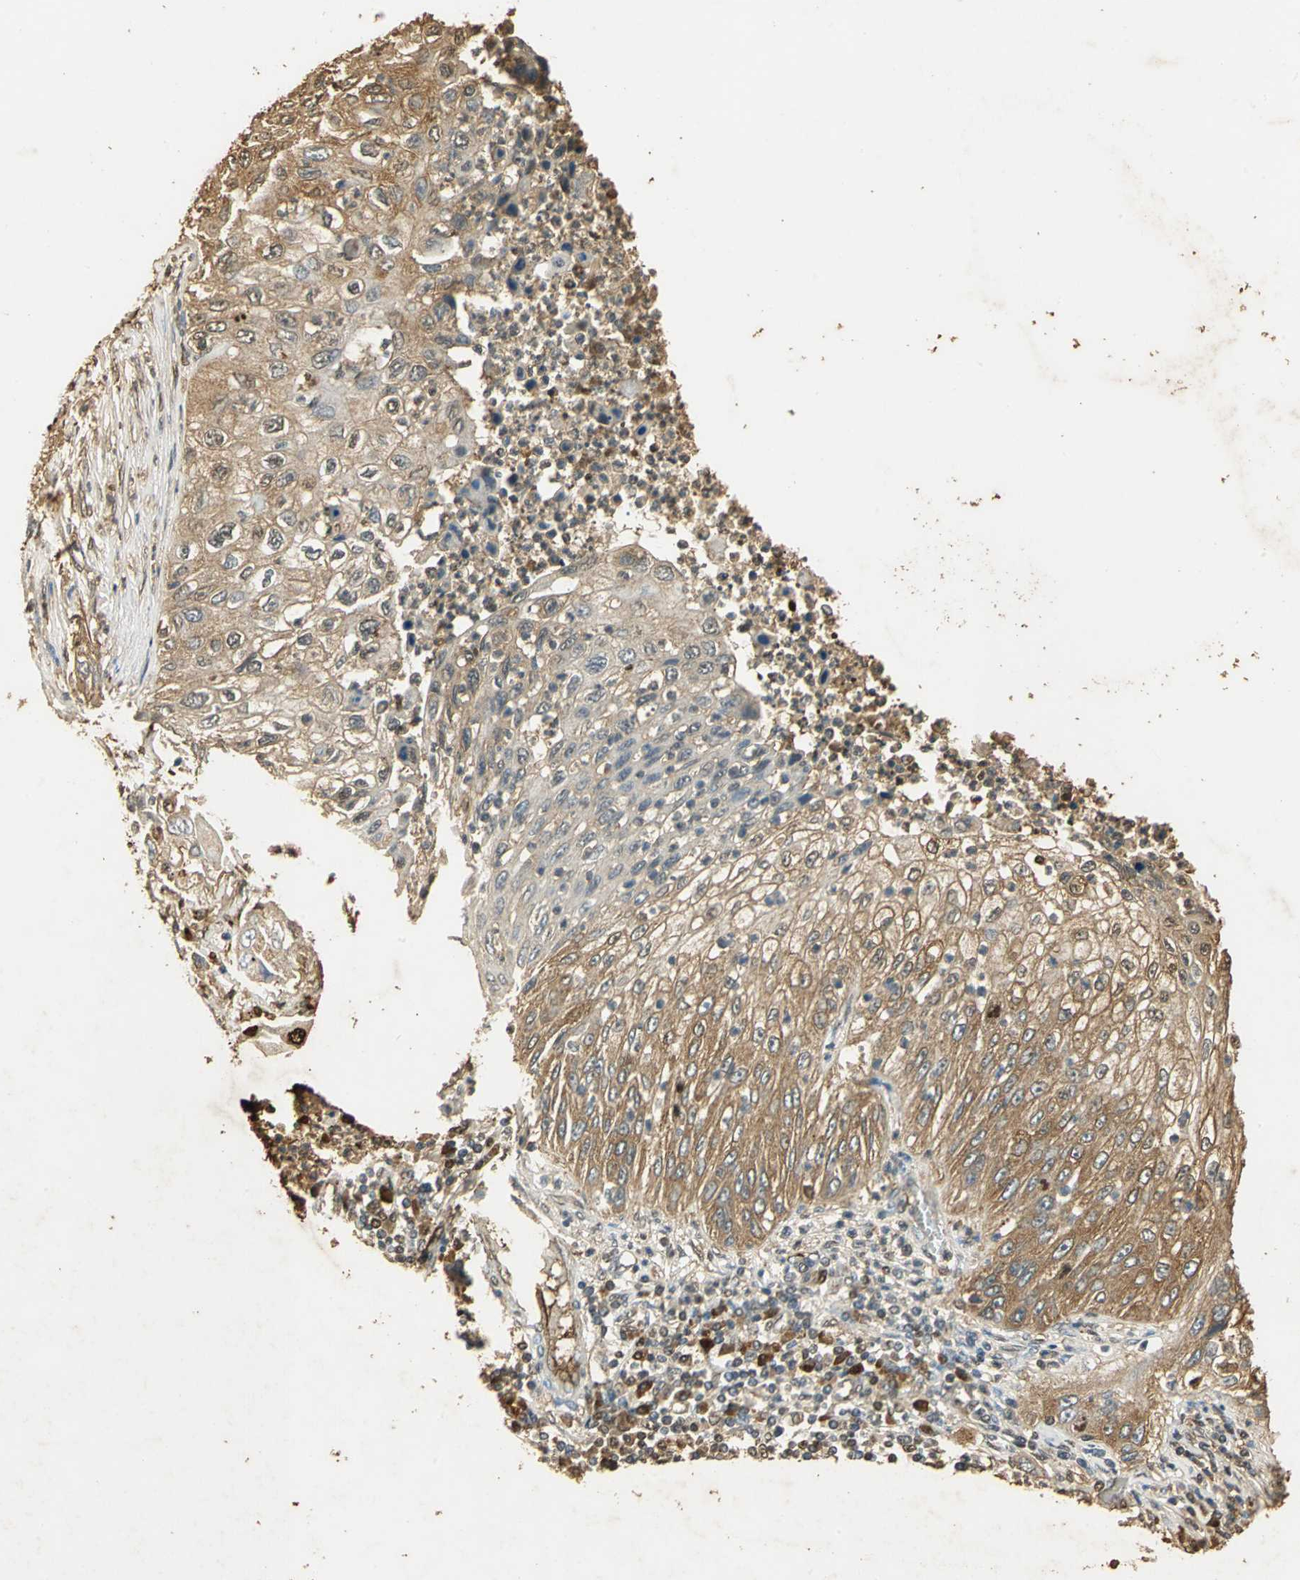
{"staining": {"intensity": "moderate", "quantity": ">75%", "location": "cytoplasmic/membranous"}, "tissue": "lung cancer", "cell_type": "Tumor cells", "image_type": "cancer", "snomed": [{"axis": "morphology", "description": "Inflammation, NOS"}, {"axis": "morphology", "description": "Squamous cell carcinoma, NOS"}, {"axis": "topography", "description": "Lymph node"}, {"axis": "topography", "description": "Soft tissue"}, {"axis": "topography", "description": "Lung"}], "caption": "Protein analysis of lung cancer tissue shows moderate cytoplasmic/membranous positivity in about >75% of tumor cells. The staining was performed using DAB to visualize the protein expression in brown, while the nuclei were stained in blue with hematoxylin (Magnification: 20x).", "gene": "GAPDH", "patient": {"sex": "male", "age": 66}}